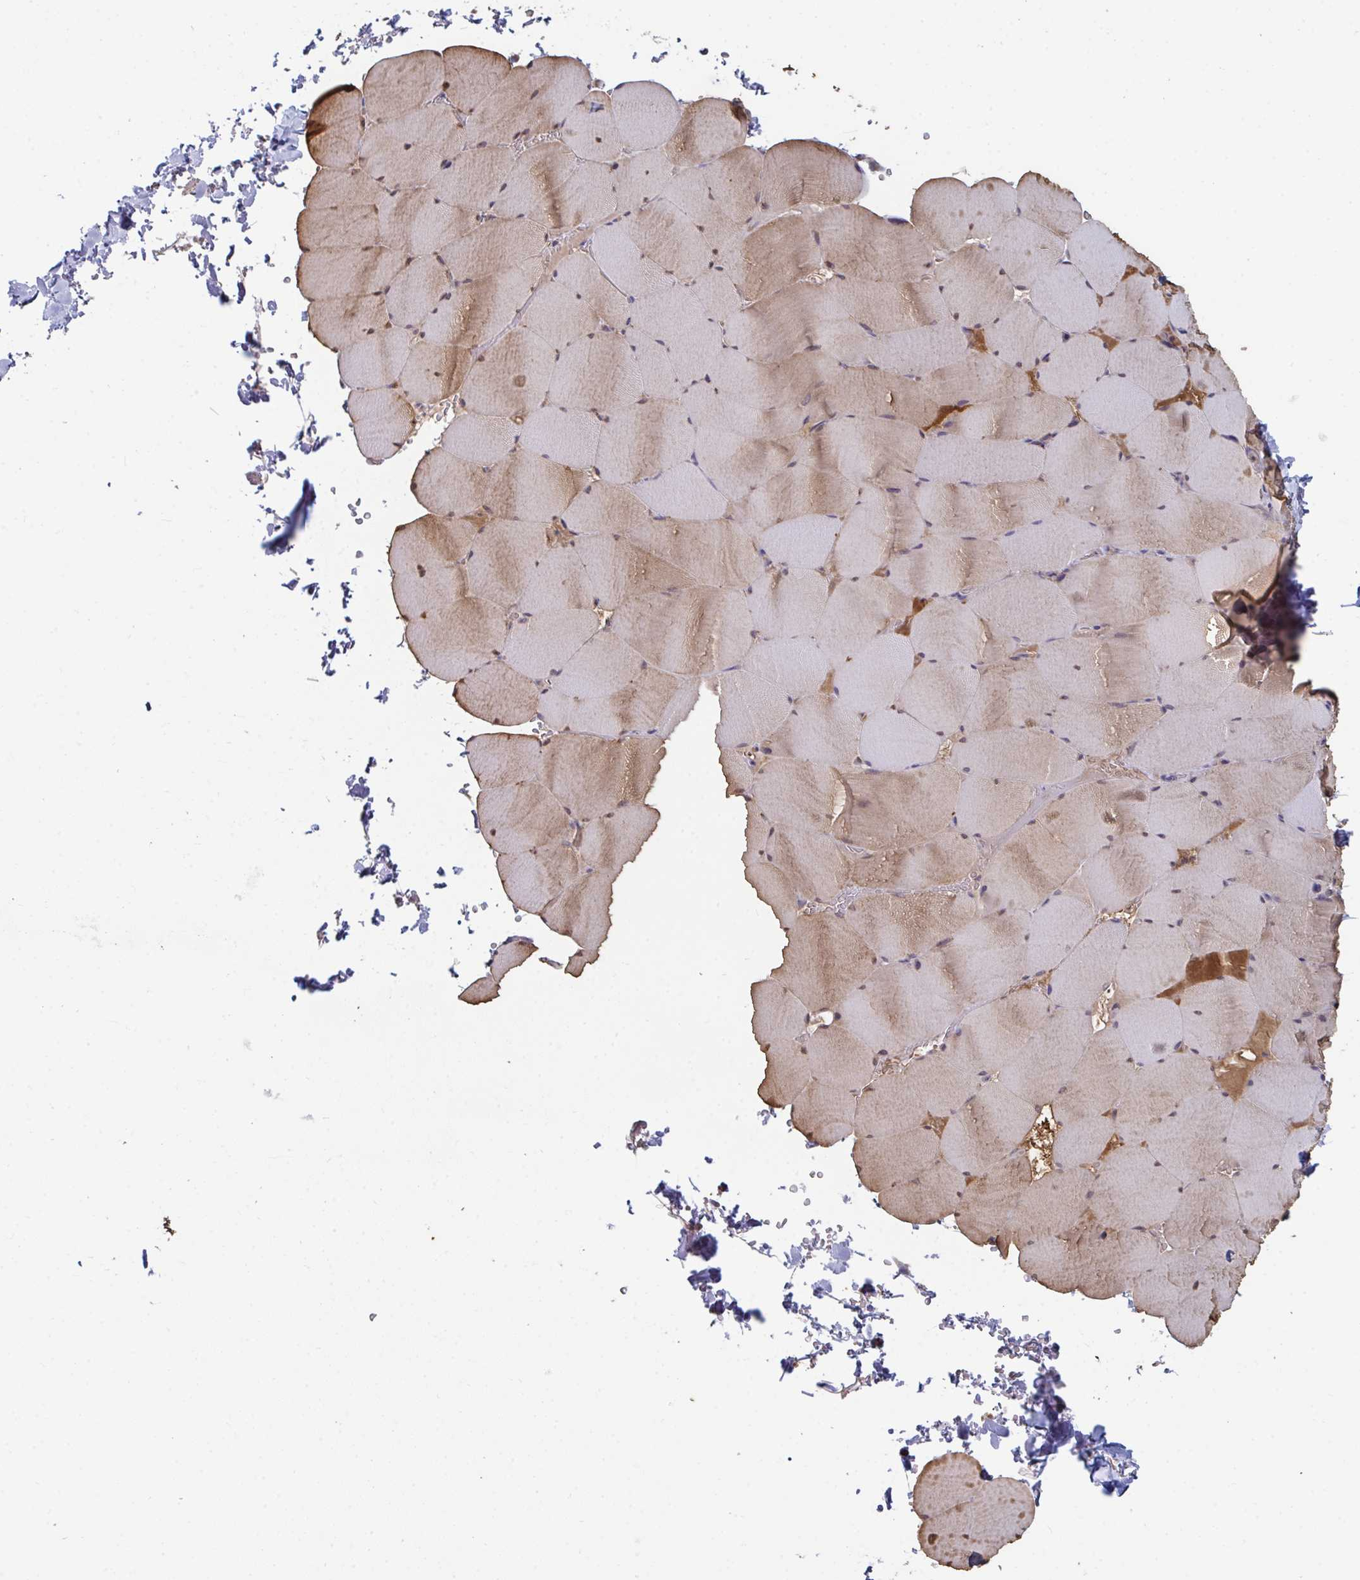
{"staining": {"intensity": "weak", "quantity": "25%-75%", "location": "cytoplasmic/membranous"}, "tissue": "skeletal muscle", "cell_type": "Myocytes", "image_type": "normal", "snomed": [{"axis": "morphology", "description": "Normal tissue, NOS"}, {"axis": "topography", "description": "Skeletal muscle"}, {"axis": "topography", "description": "Head-Neck"}], "caption": "Skeletal muscle stained for a protein displays weak cytoplasmic/membranous positivity in myocytes.", "gene": "TTC9C", "patient": {"sex": "male", "age": 66}}